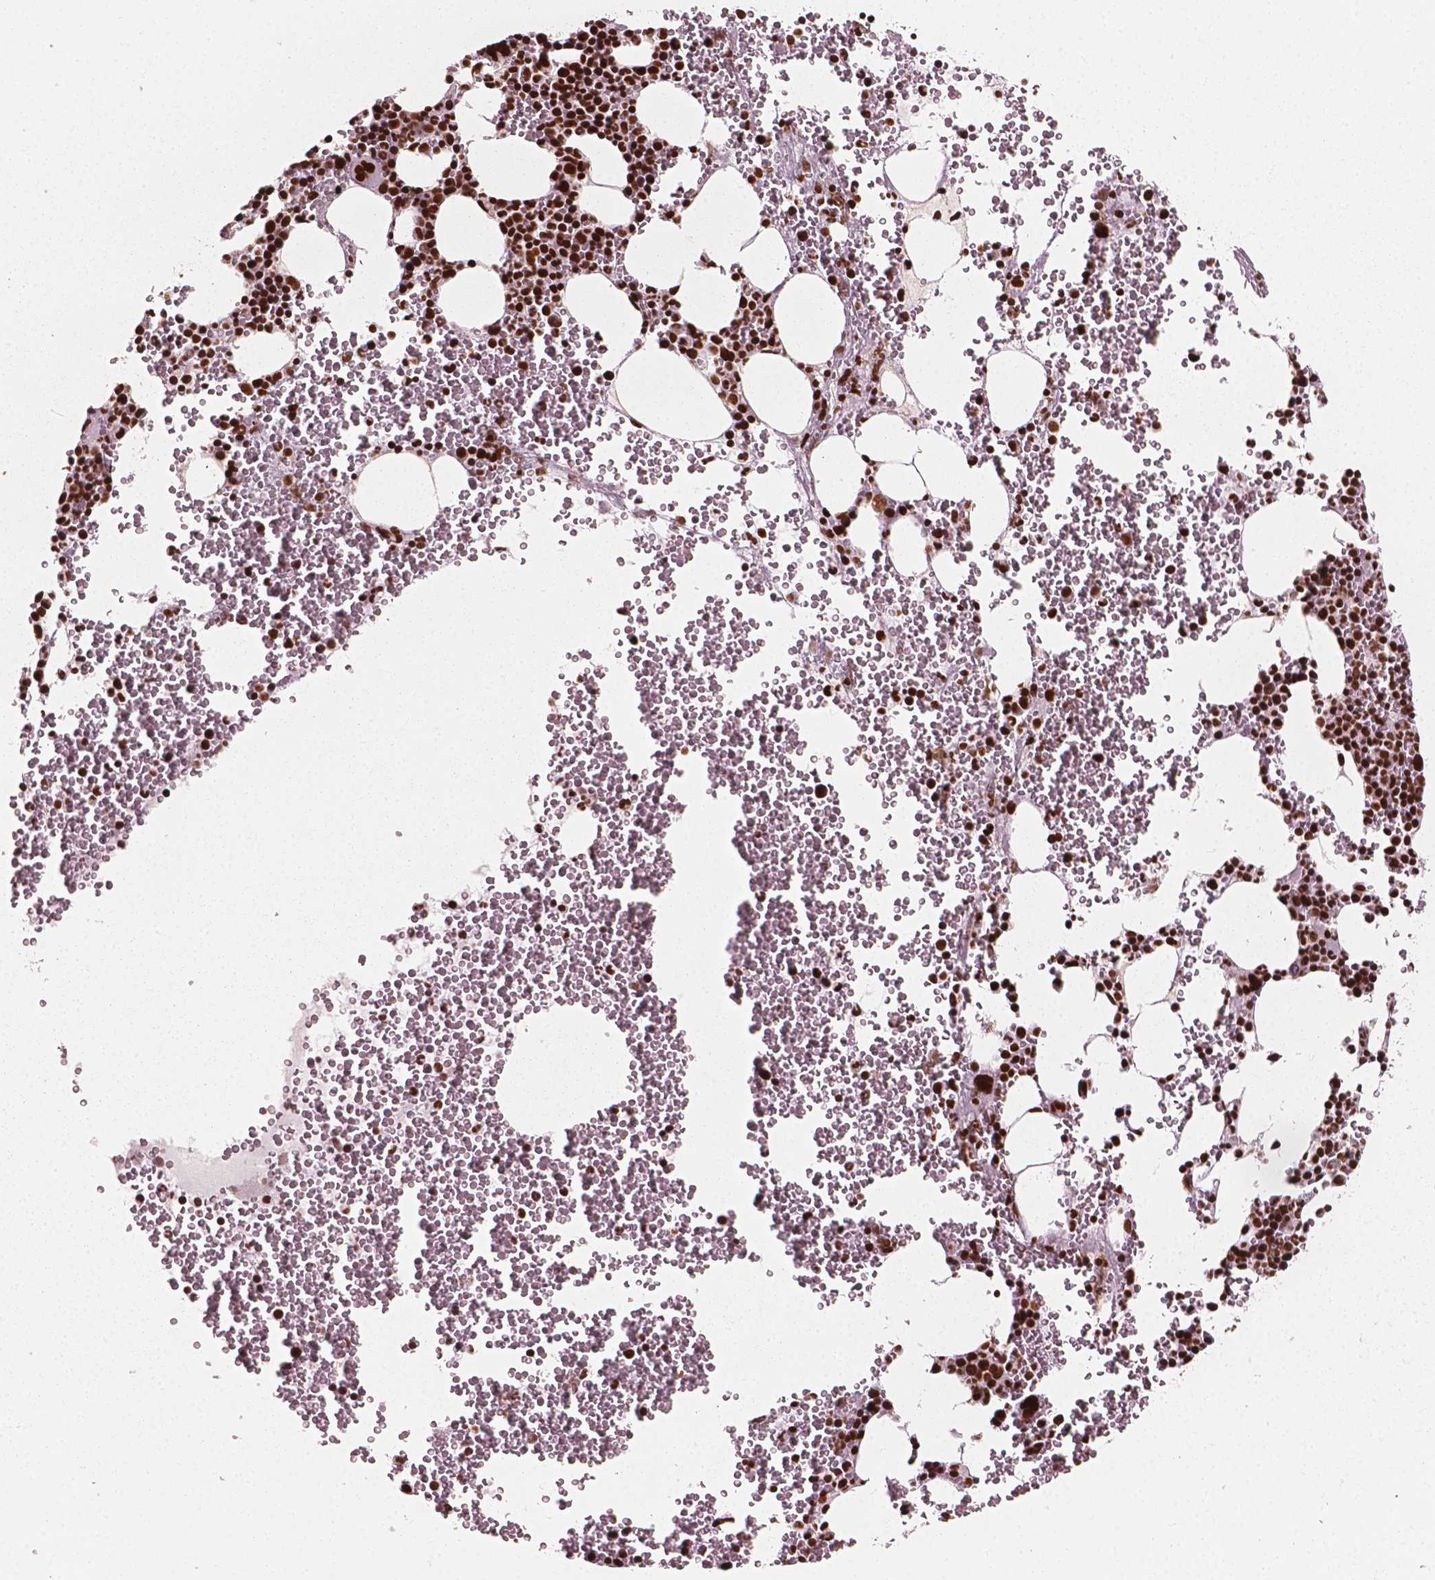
{"staining": {"intensity": "strong", "quantity": ">75%", "location": "nuclear"}, "tissue": "bone marrow", "cell_type": "Hematopoietic cells", "image_type": "normal", "snomed": [{"axis": "morphology", "description": "Normal tissue, NOS"}, {"axis": "topography", "description": "Bone marrow"}], "caption": "Immunohistochemistry (IHC) image of unremarkable bone marrow: bone marrow stained using immunohistochemistry (IHC) exhibits high levels of strong protein expression localized specifically in the nuclear of hematopoietic cells, appearing as a nuclear brown color.", "gene": "CTCF", "patient": {"sex": "male", "age": 82}}